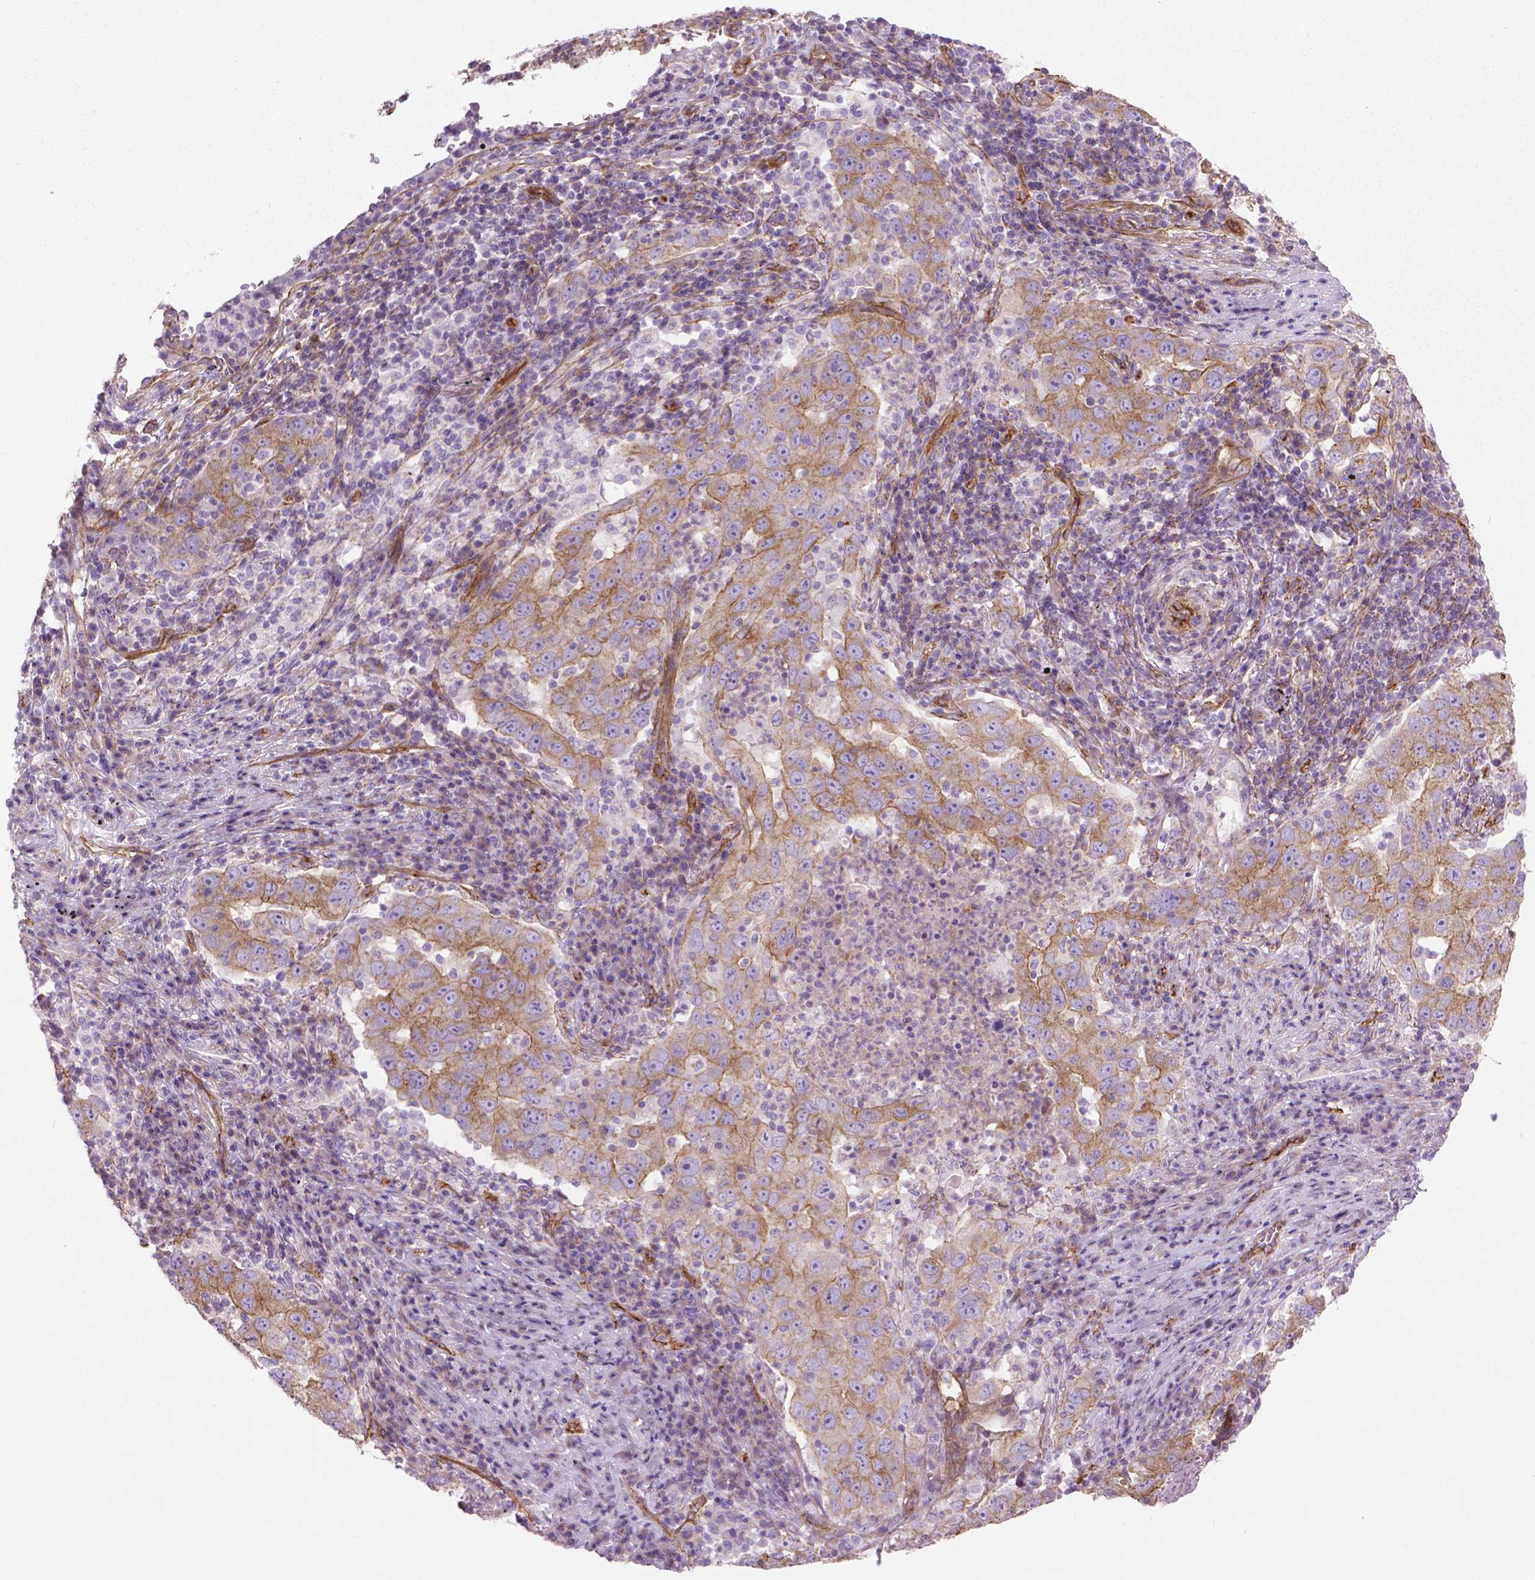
{"staining": {"intensity": "moderate", "quantity": "25%-75%", "location": "cytoplasmic/membranous"}, "tissue": "lung cancer", "cell_type": "Tumor cells", "image_type": "cancer", "snomed": [{"axis": "morphology", "description": "Adenocarcinoma, NOS"}, {"axis": "topography", "description": "Lung"}], "caption": "Immunohistochemical staining of adenocarcinoma (lung) exhibits medium levels of moderate cytoplasmic/membranous protein positivity in approximately 25%-75% of tumor cells.", "gene": "TENT5A", "patient": {"sex": "male", "age": 73}}